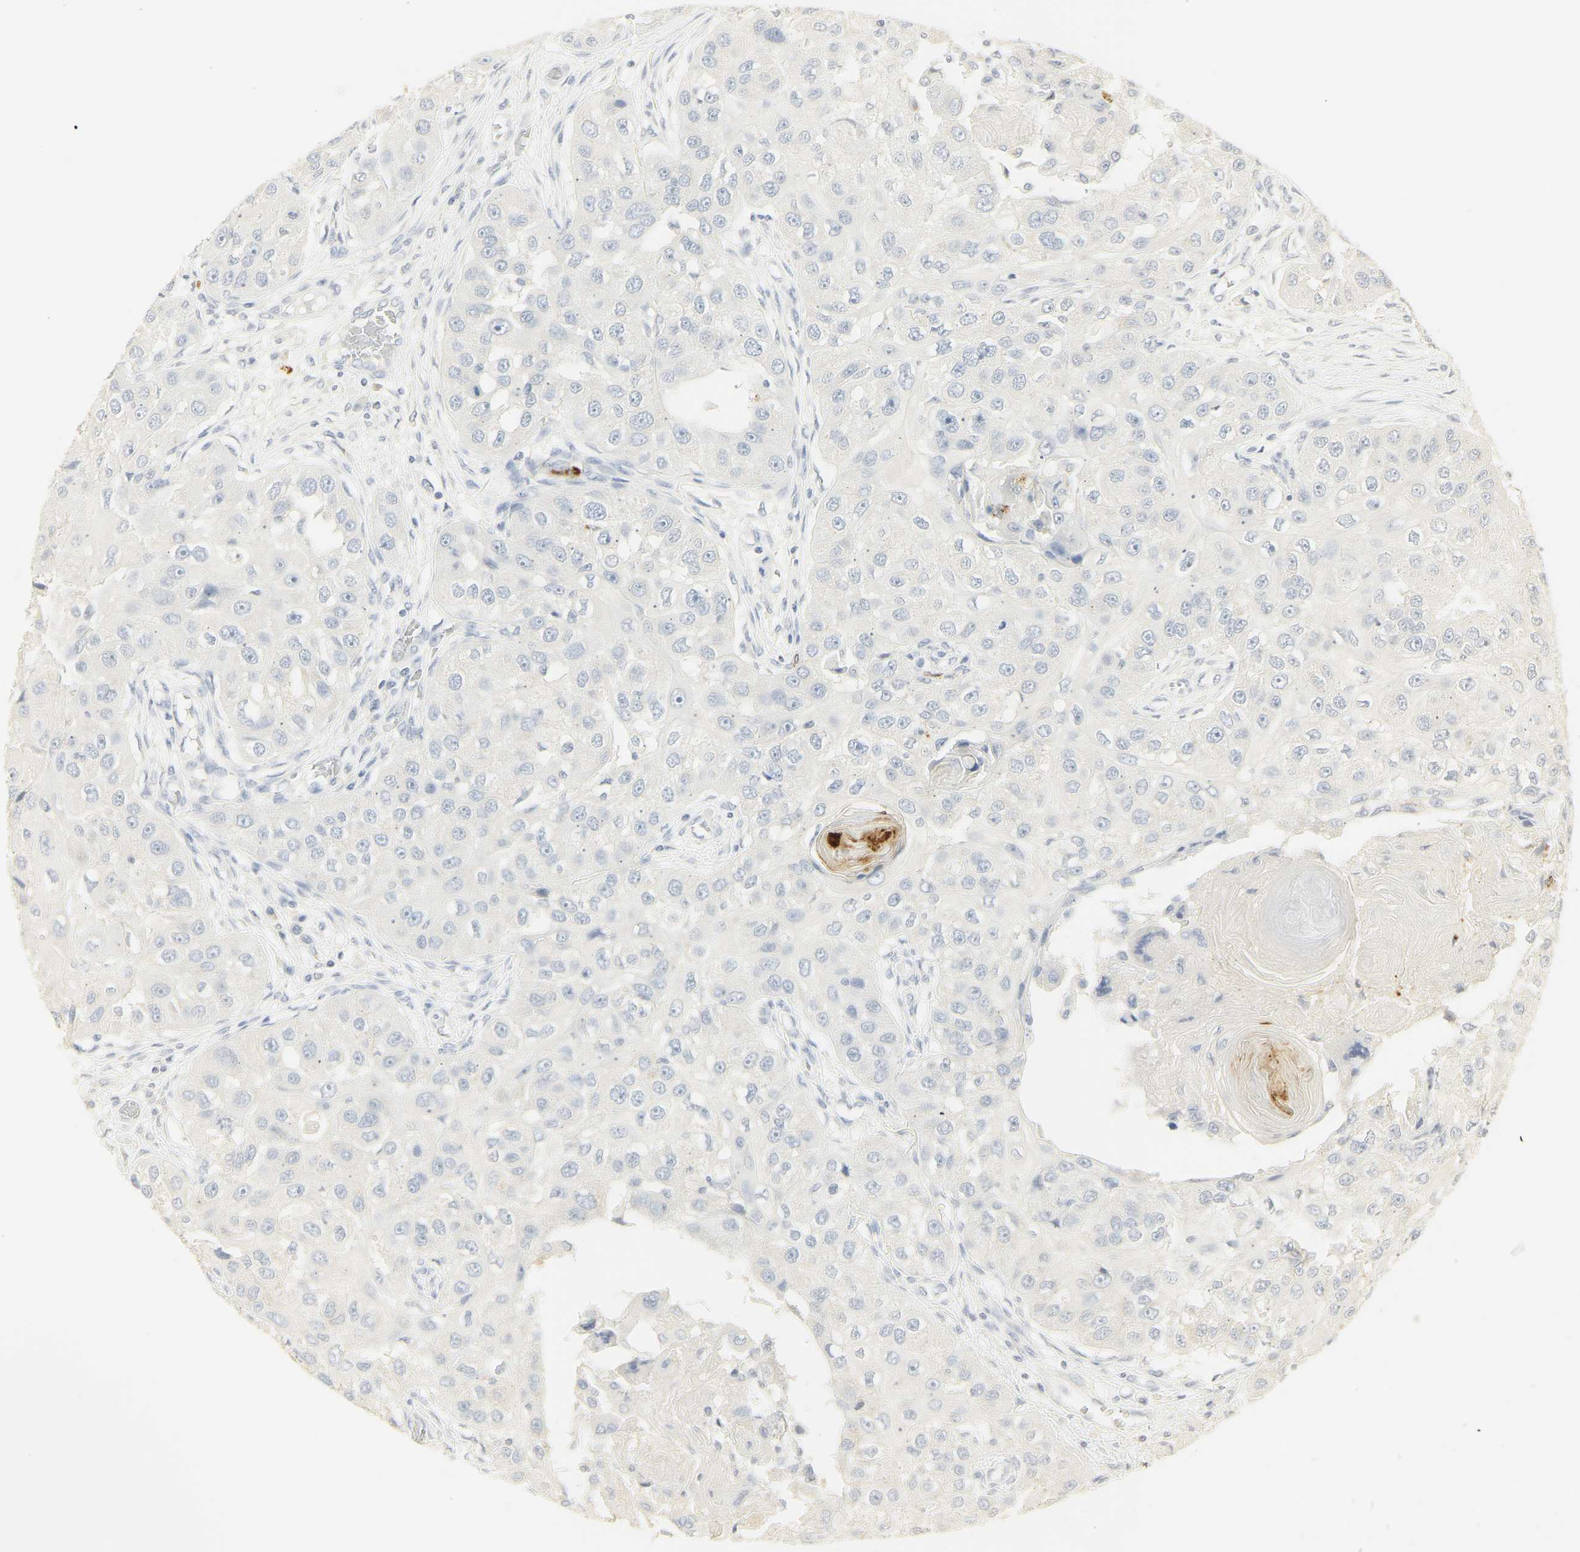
{"staining": {"intensity": "negative", "quantity": "none", "location": "none"}, "tissue": "head and neck cancer", "cell_type": "Tumor cells", "image_type": "cancer", "snomed": [{"axis": "morphology", "description": "Normal tissue, NOS"}, {"axis": "morphology", "description": "Squamous cell carcinoma, NOS"}, {"axis": "topography", "description": "Skeletal muscle"}, {"axis": "topography", "description": "Head-Neck"}], "caption": "Human head and neck squamous cell carcinoma stained for a protein using IHC displays no positivity in tumor cells.", "gene": "MPO", "patient": {"sex": "male", "age": 51}}